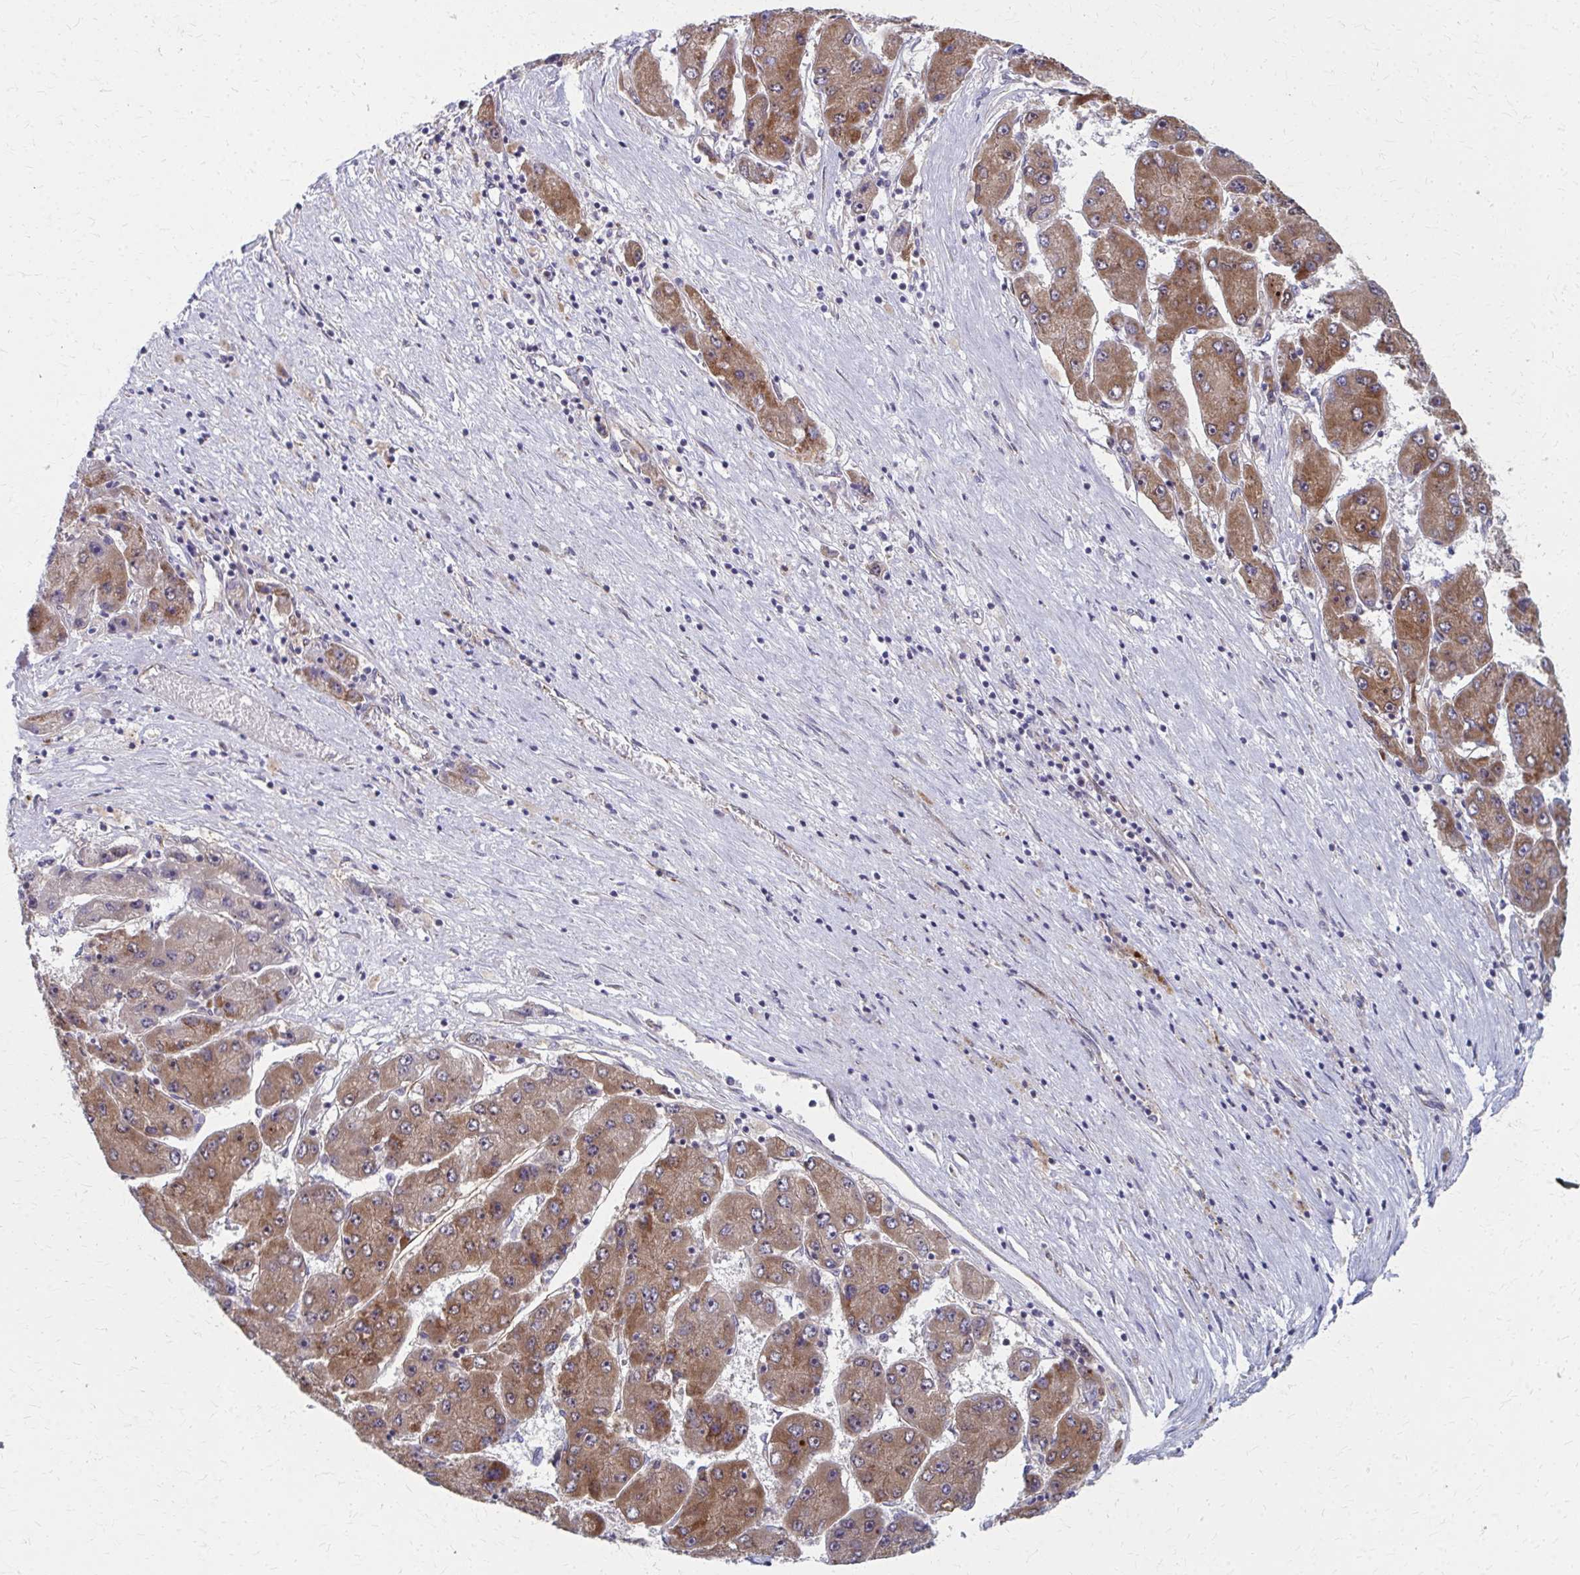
{"staining": {"intensity": "moderate", "quantity": ">75%", "location": "cytoplasmic/membranous"}, "tissue": "liver cancer", "cell_type": "Tumor cells", "image_type": "cancer", "snomed": [{"axis": "morphology", "description": "Carcinoma, Hepatocellular, NOS"}, {"axis": "topography", "description": "Liver"}], "caption": "Immunohistochemical staining of liver cancer (hepatocellular carcinoma) displays moderate cytoplasmic/membranous protein staining in about >75% of tumor cells.", "gene": "FAHD1", "patient": {"sex": "female", "age": 61}}